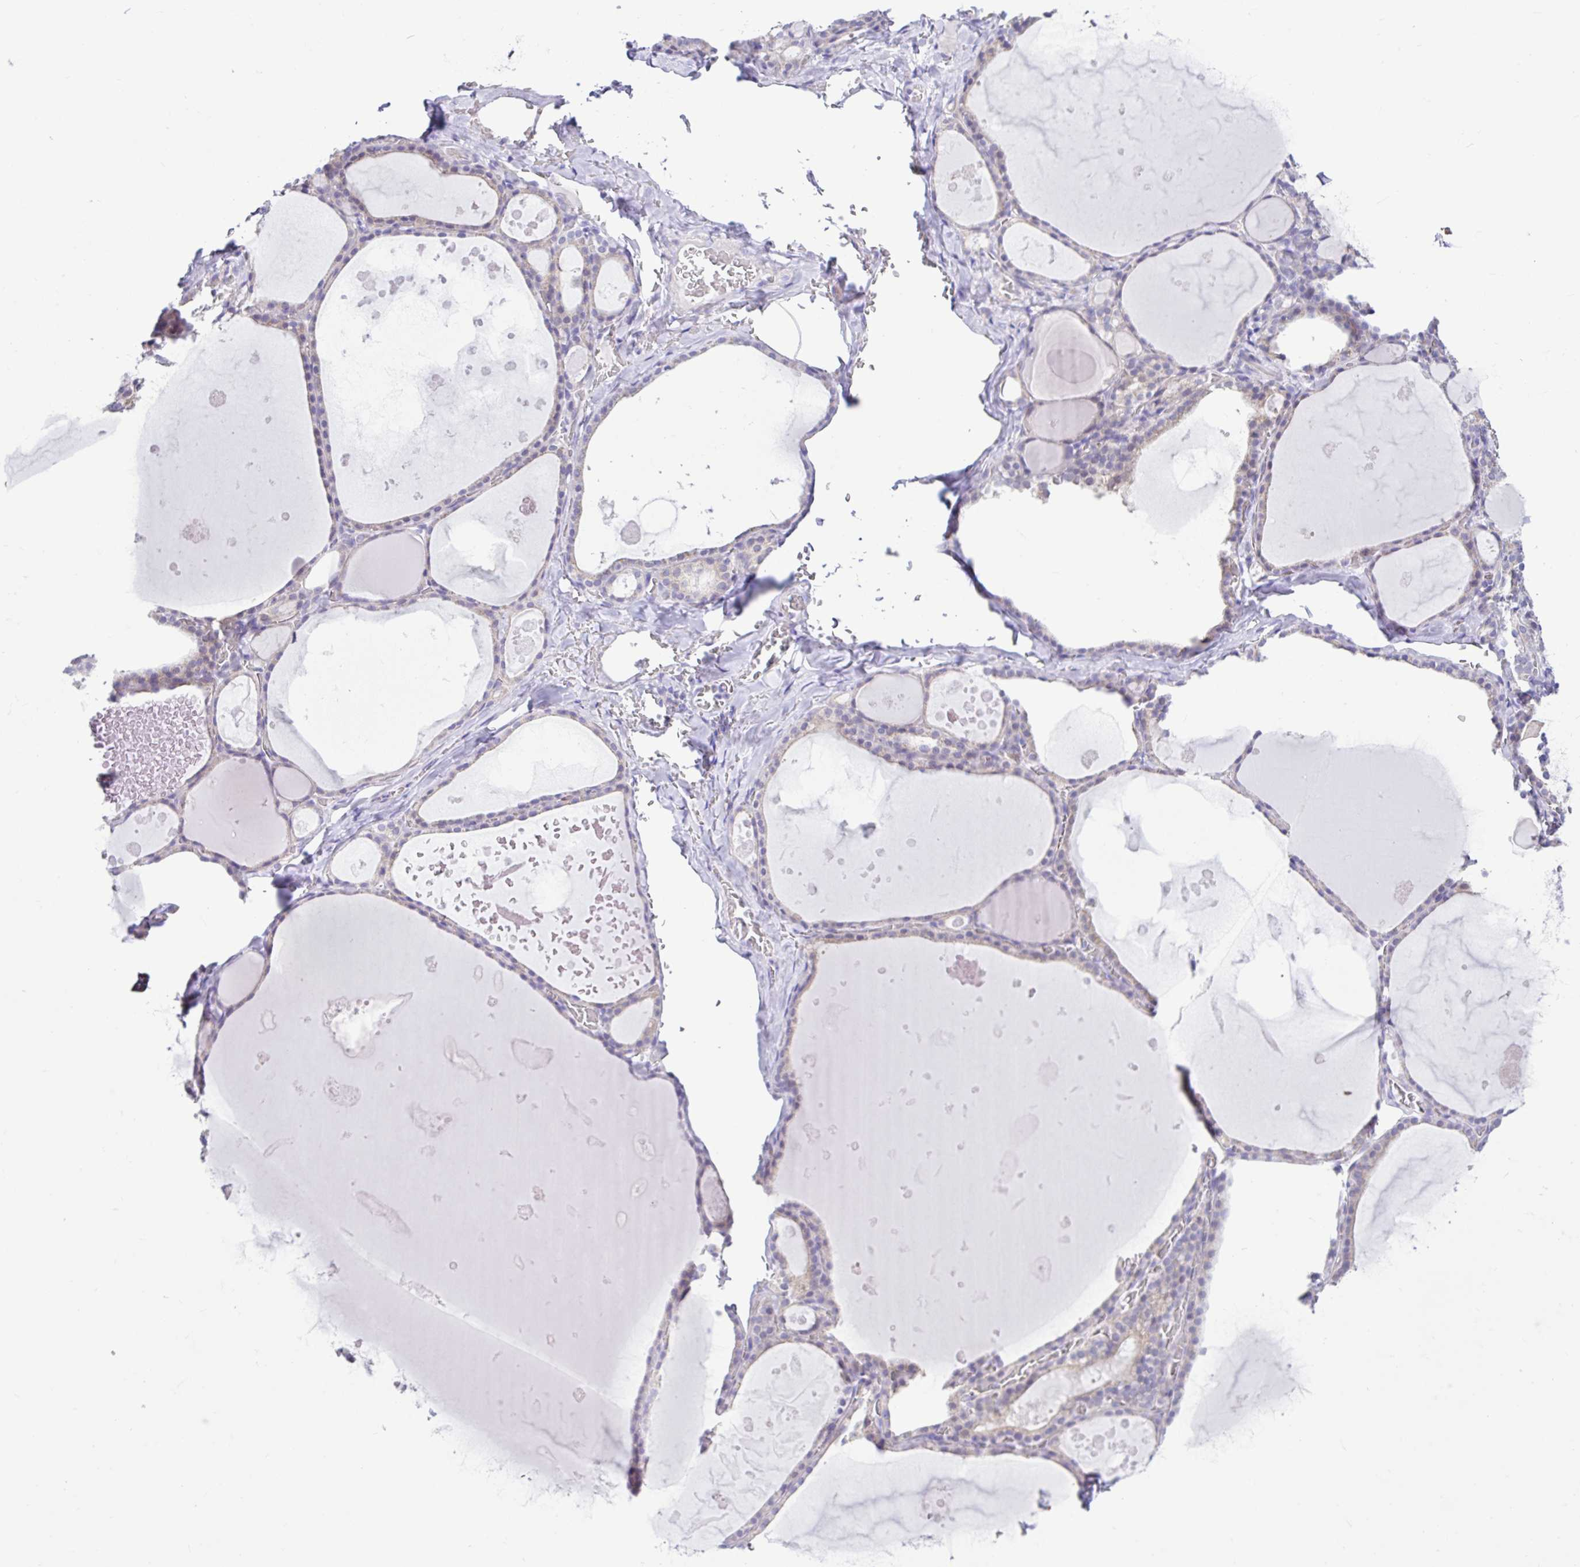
{"staining": {"intensity": "weak", "quantity": "<25%", "location": "cytoplasmic/membranous"}, "tissue": "thyroid gland", "cell_type": "Glandular cells", "image_type": "normal", "snomed": [{"axis": "morphology", "description": "Normal tissue, NOS"}, {"axis": "topography", "description": "Thyroid gland"}], "caption": "This is a image of IHC staining of normal thyroid gland, which shows no staining in glandular cells.", "gene": "NDUFS2", "patient": {"sex": "male", "age": 56}}